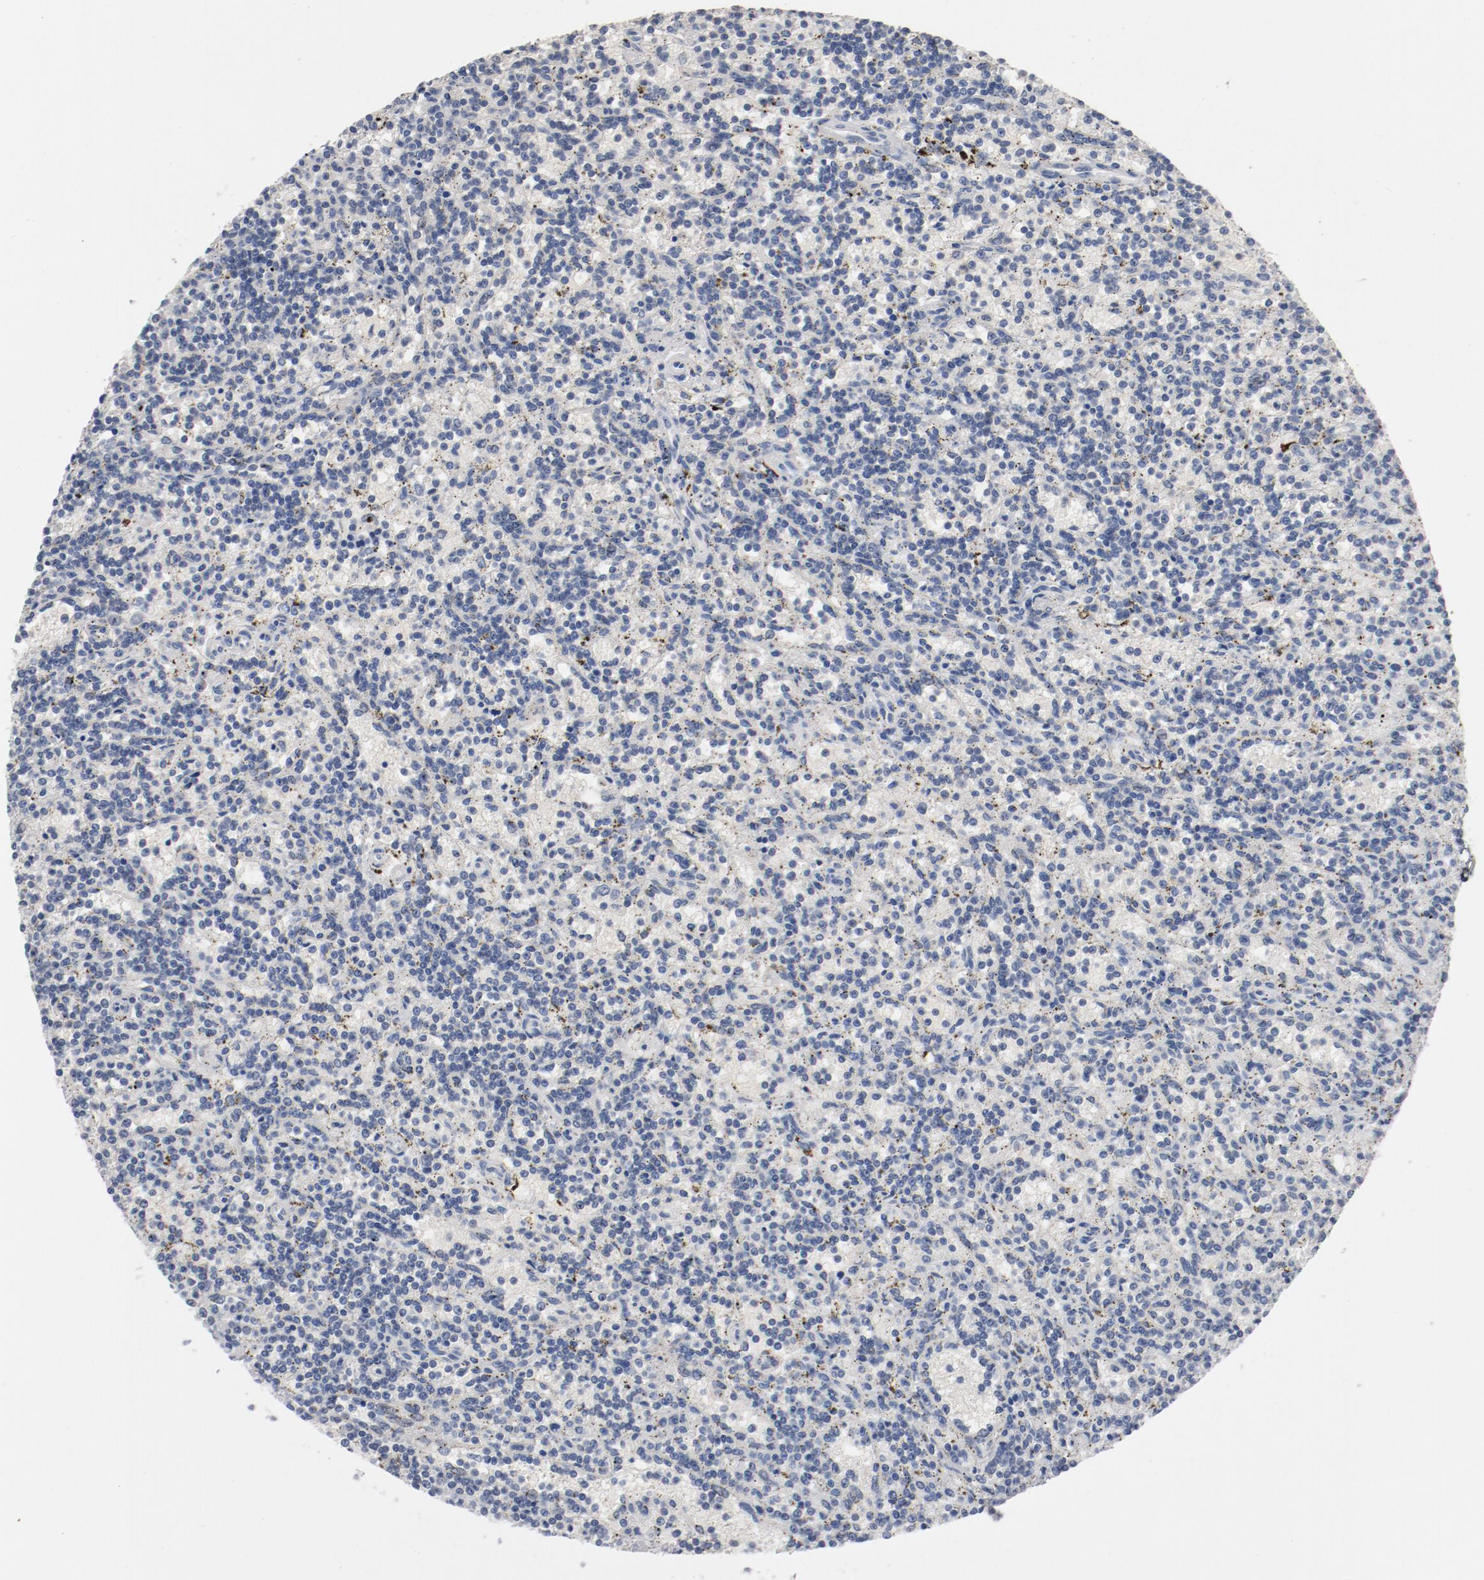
{"staining": {"intensity": "negative", "quantity": "none", "location": "none"}, "tissue": "lymphoma", "cell_type": "Tumor cells", "image_type": "cancer", "snomed": [{"axis": "morphology", "description": "Malignant lymphoma, non-Hodgkin's type, Low grade"}, {"axis": "topography", "description": "Spleen"}], "caption": "Tumor cells are negative for protein expression in human low-grade malignant lymphoma, non-Hodgkin's type.", "gene": "ERICH1", "patient": {"sex": "male", "age": 73}}